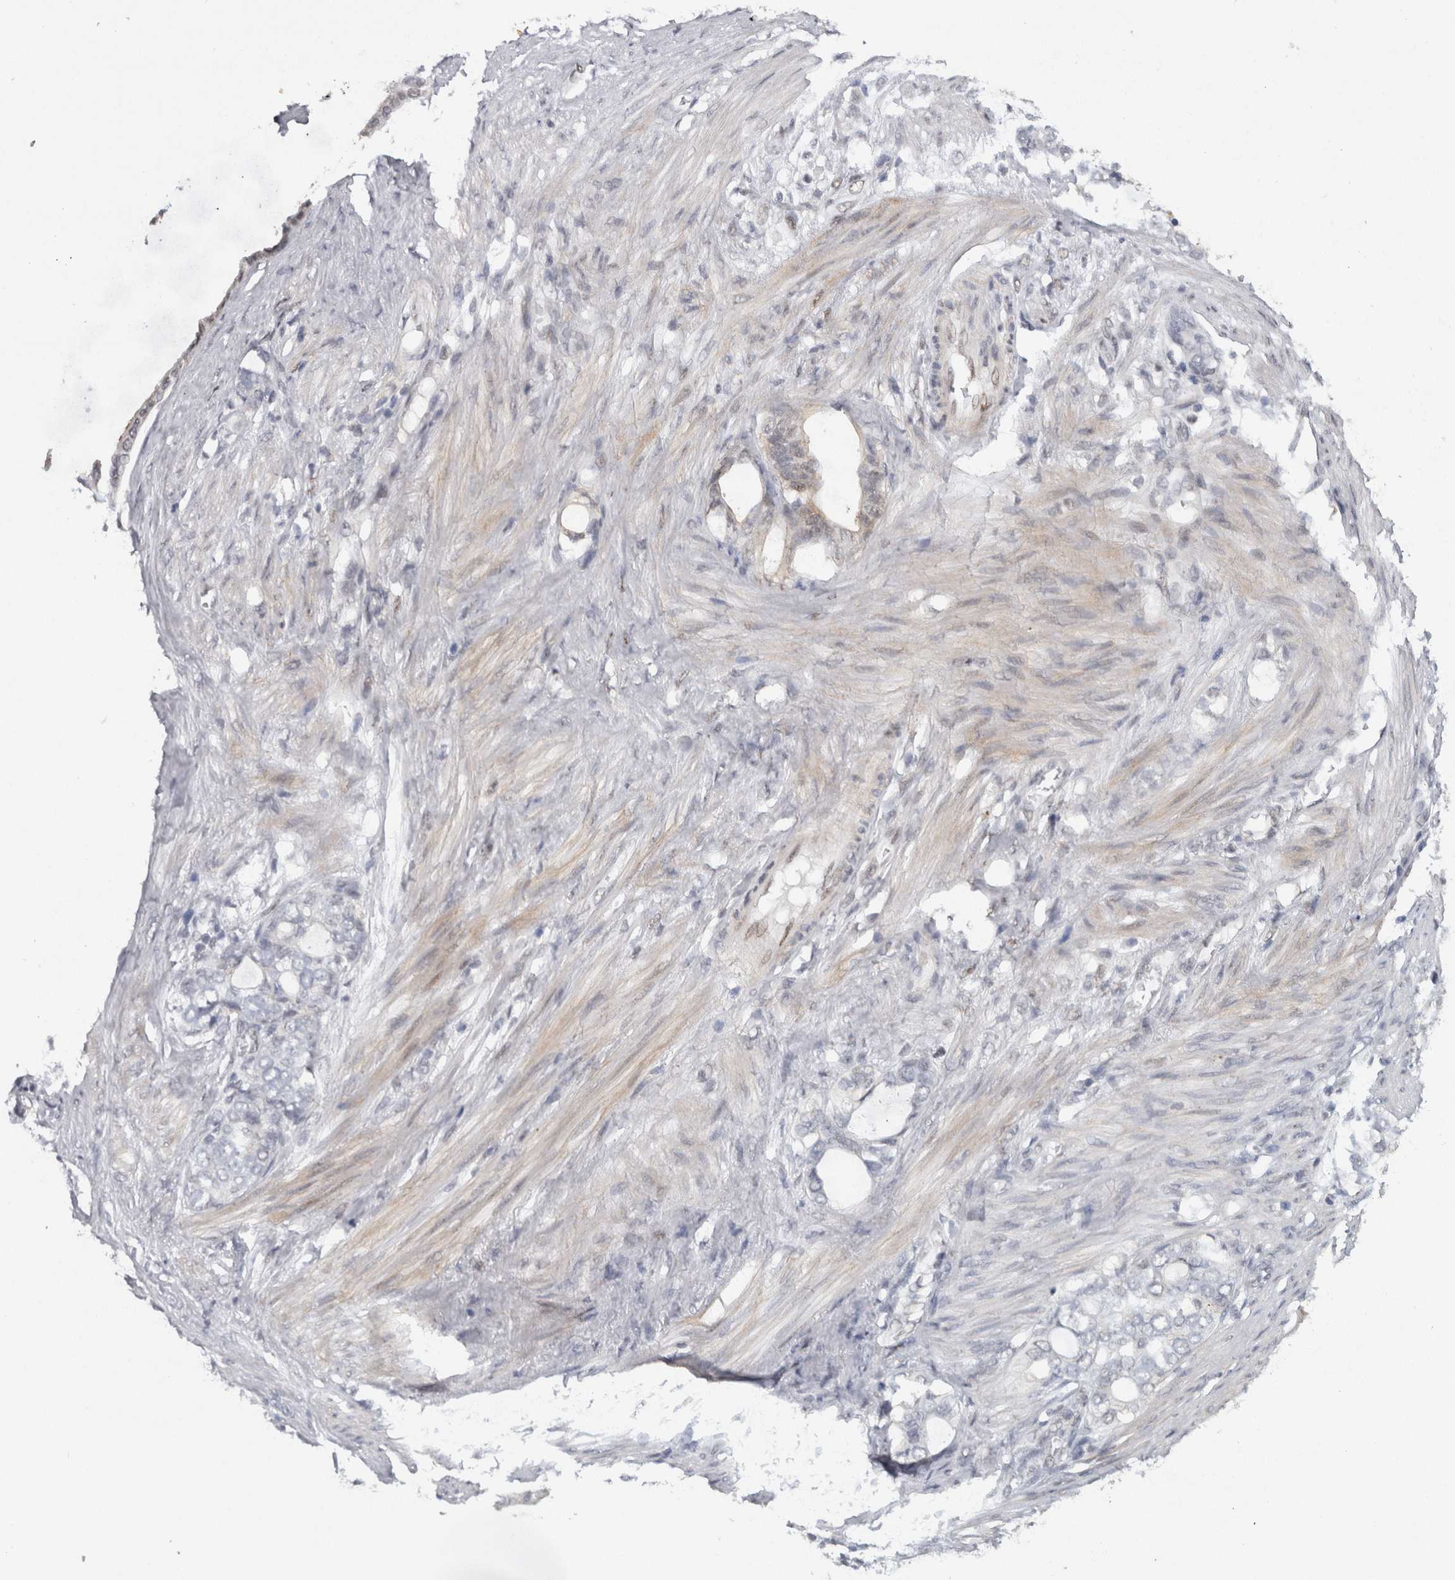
{"staining": {"intensity": "weak", "quantity": "<25%", "location": "nuclear"}, "tissue": "stomach cancer", "cell_type": "Tumor cells", "image_type": "cancer", "snomed": [{"axis": "morphology", "description": "Adenocarcinoma, NOS"}, {"axis": "topography", "description": "Stomach"}], "caption": "The micrograph exhibits no staining of tumor cells in stomach cancer (adenocarcinoma).", "gene": "RPS6KA2", "patient": {"sex": "female", "age": 75}}